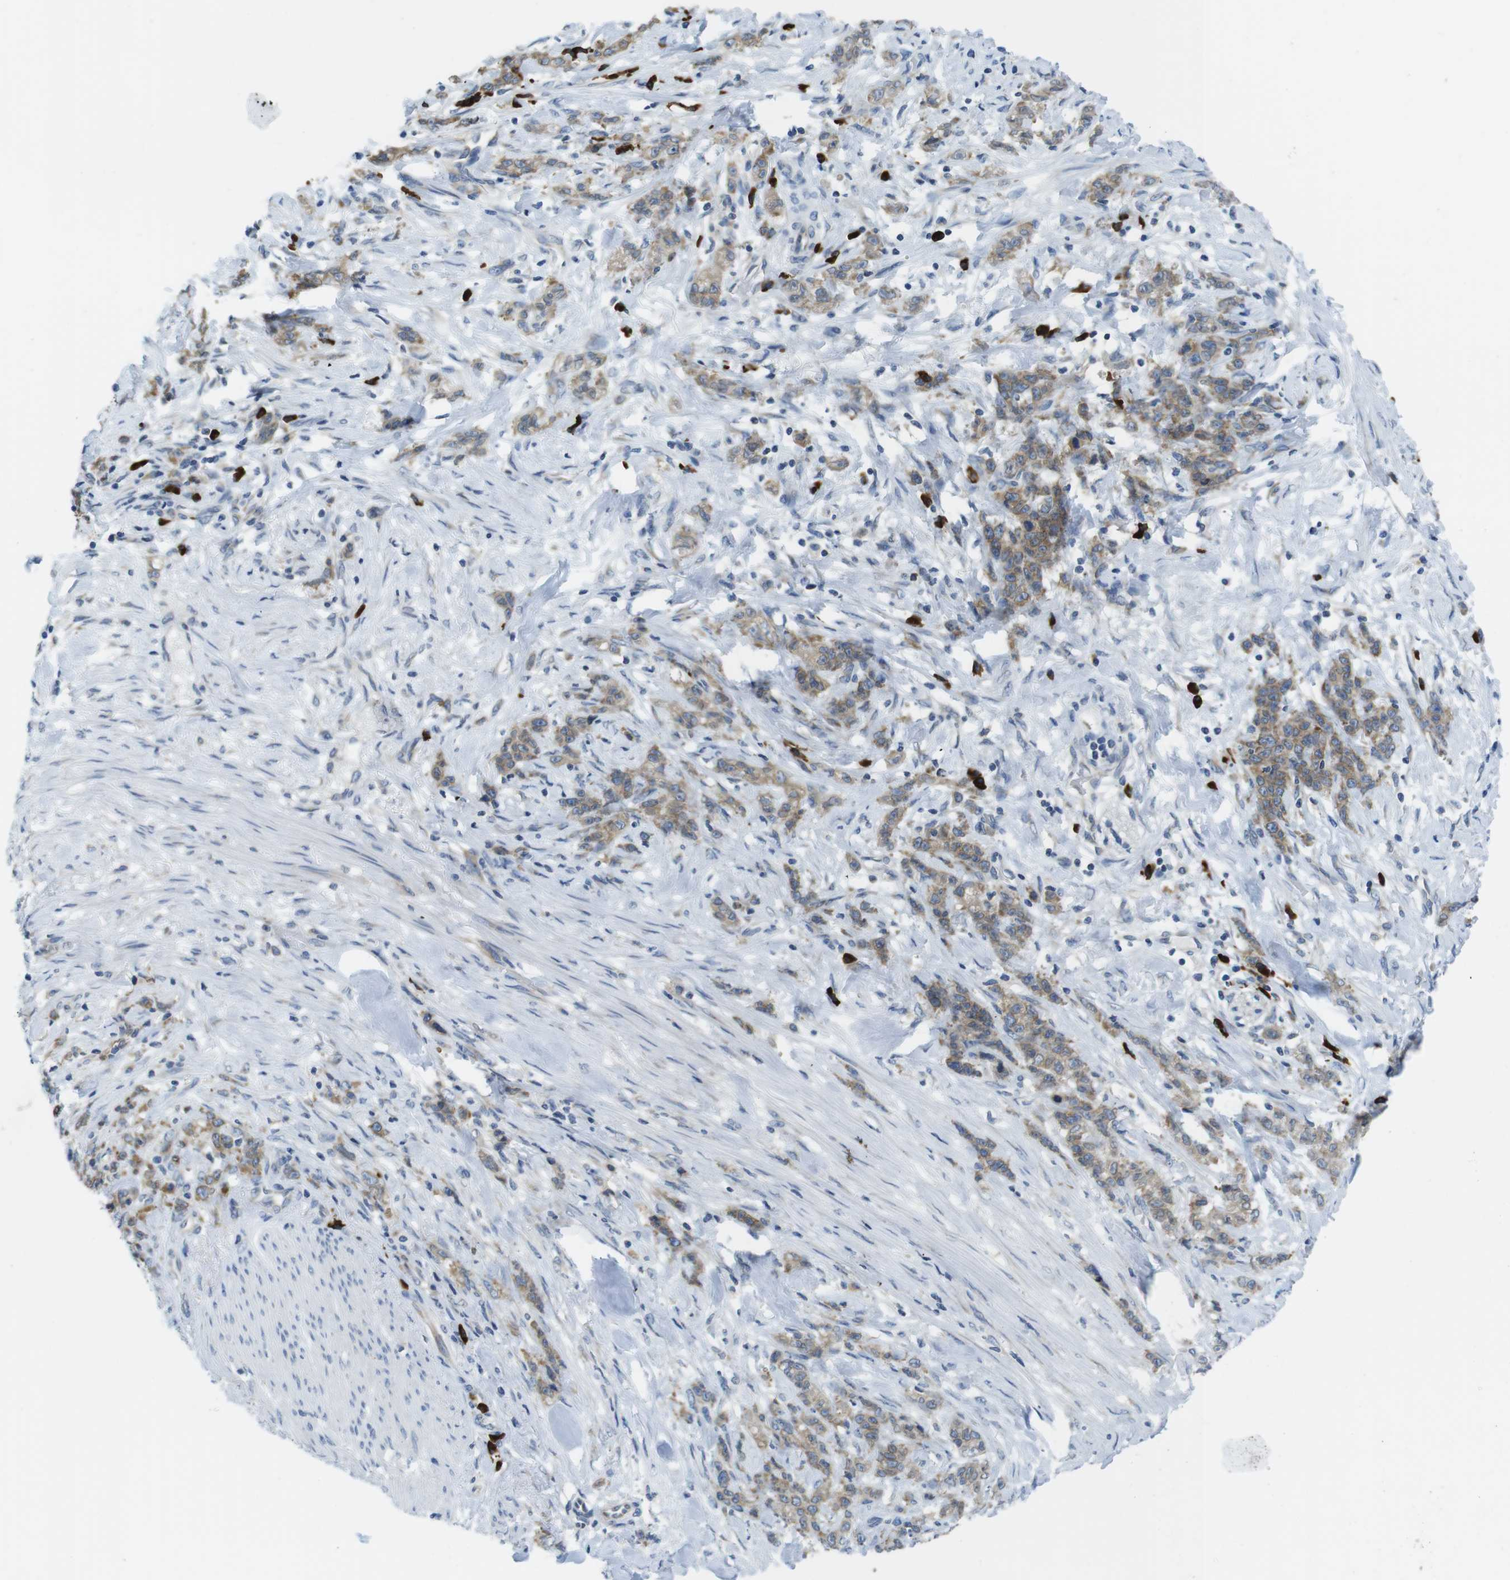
{"staining": {"intensity": "weak", "quantity": ">75%", "location": "cytoplasmic/membranous"}, "tissue": "stomach cancer", "cell_type": "Tumor cells", "image_type": "cancer", "snomed": [{"axis": "morphology", "description": "Adenocarcinoma, NOS"}, {"axis": "topography", "description": "Stomach, lower"}], "caption": "Immunohistochemical staining of human stomach adenocarcinoma demonstrates weak cytoplasmic/membranous protein expression in about >75% of tumor cells. (Brightfield microscopy of DAB IHC at high magnification).", "gene": "CLPTM1L", "patient": {"sex": "male", "age": 88}}